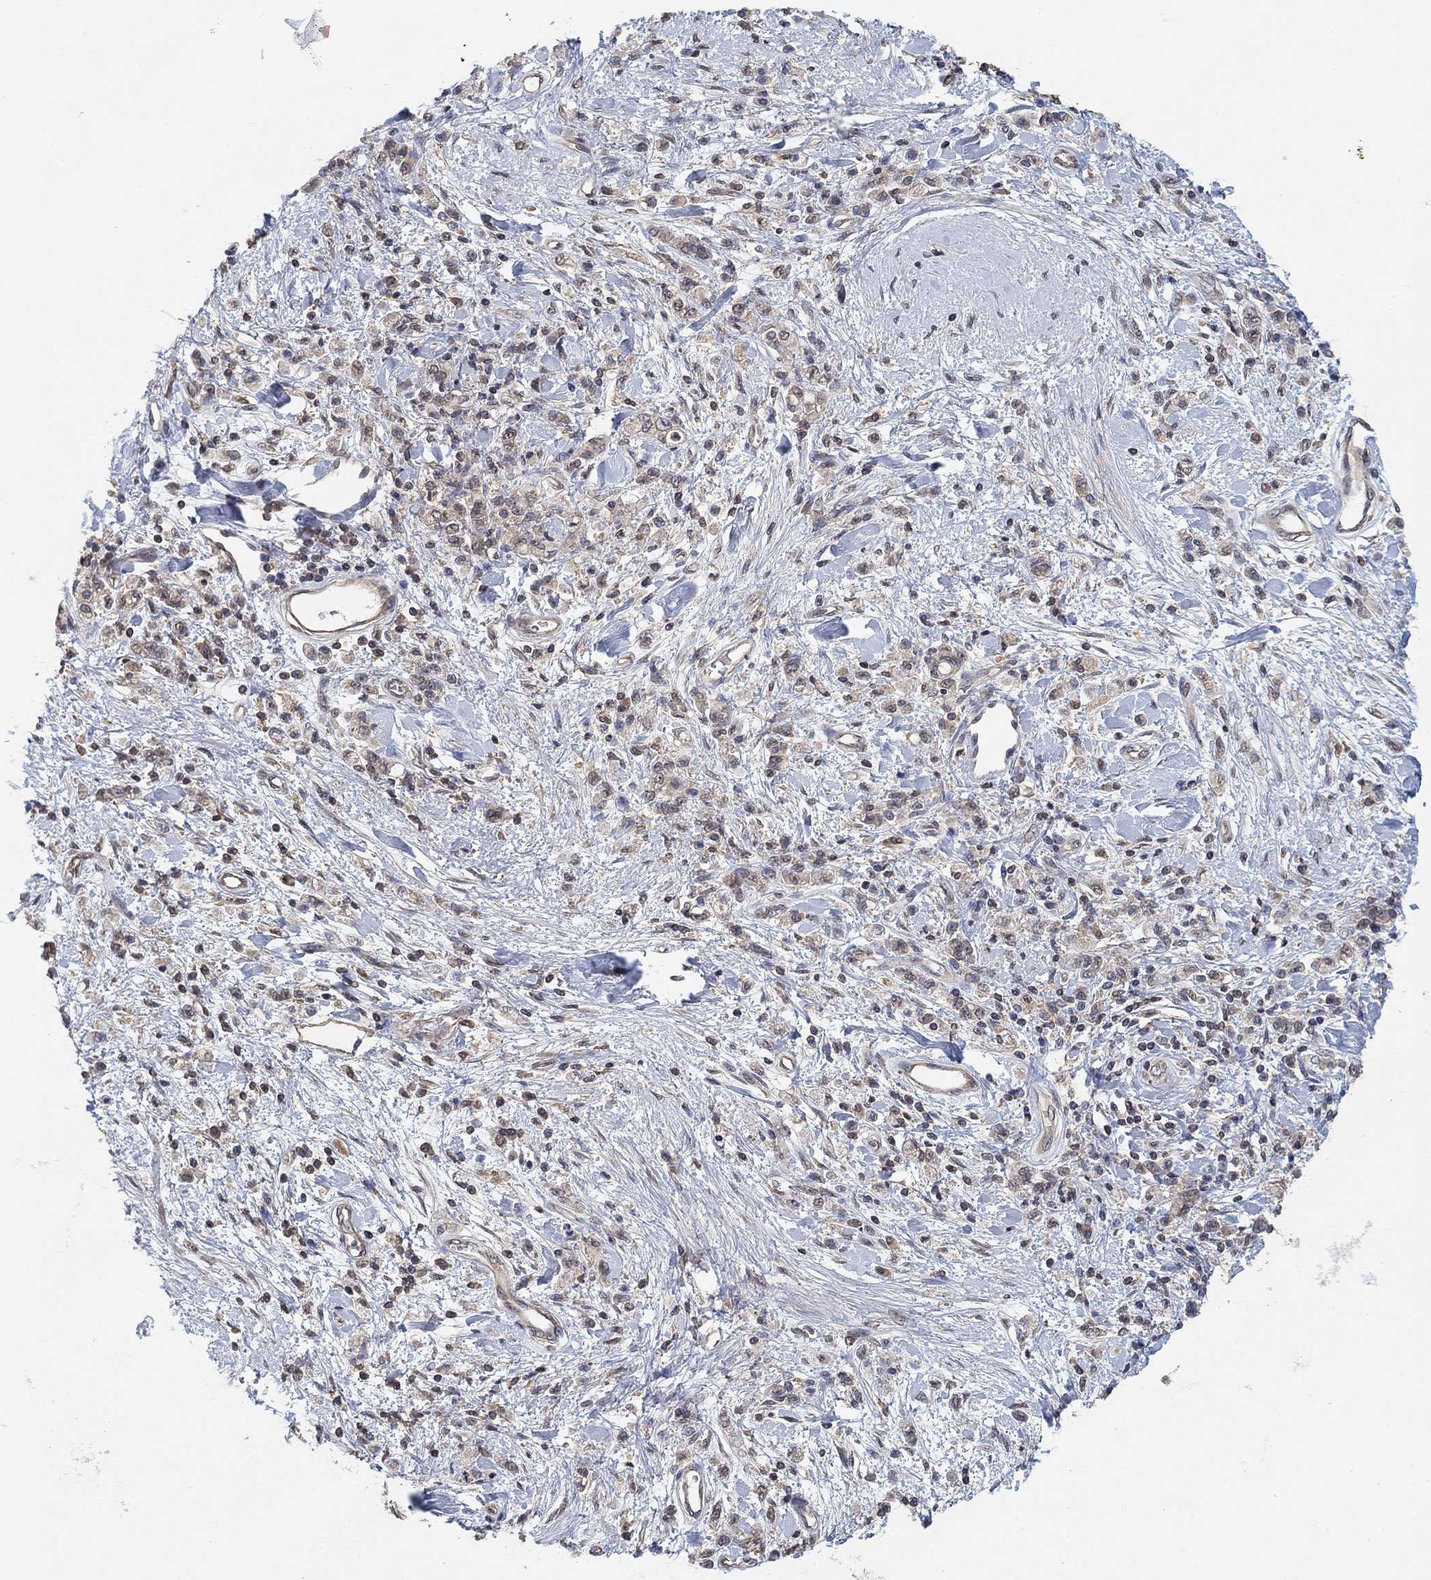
{"staining": {"intensity": "negative", "quantity": "none", "location": "none"}, "tissue": "stomach cancer", "cell_type": "Tumor cells", "image_type": "cancer", "snomed": [{"axis": "morphology", "description": "Adenocarcinoma, NOS"}, {"axis": "topography", "description": "Stomach"}], "caption": "Stomach adenocarcinoma stained for a protein using IHC shows no expression tumor cells.", "gene": "CCDC43", "patient": {"sex": "male", "age": 77}}